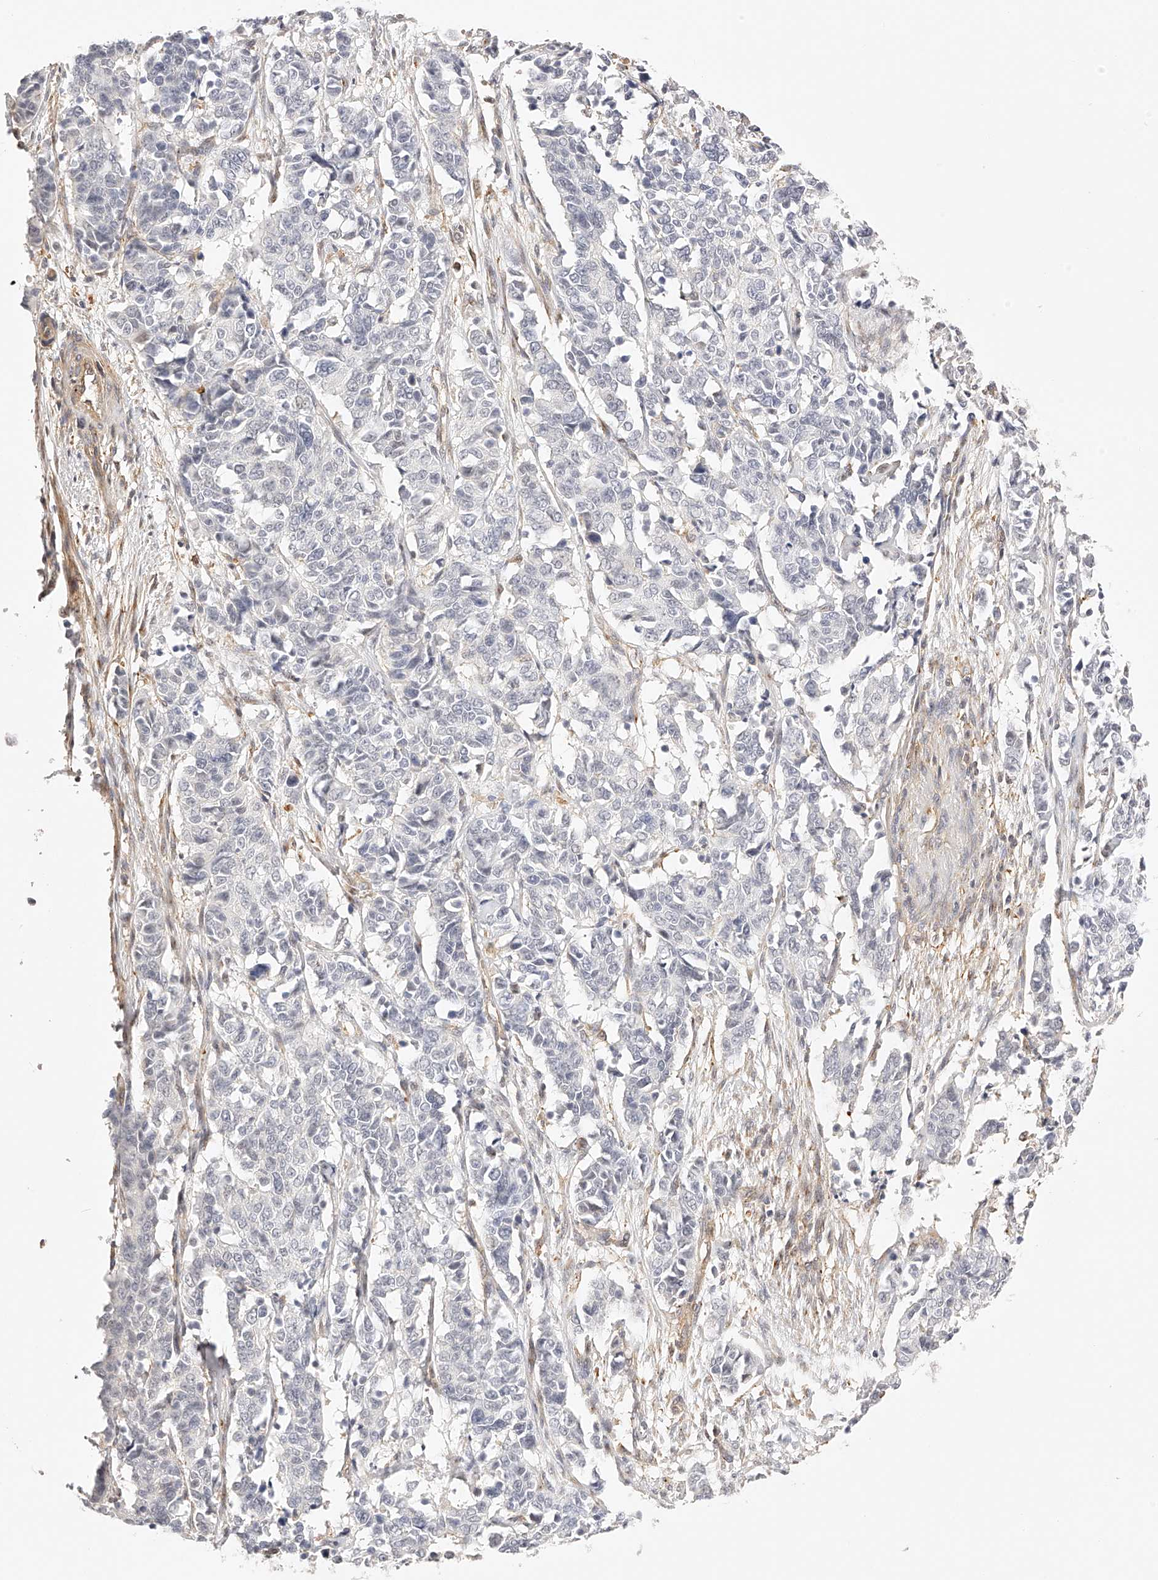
{"staining": {"intensity": "negative", "quantity": "none", "location": "none"}, "tissue": "cervical cancer", "cell_type": "Tumor cells", "image_type": "cancer", "snomed": [{"axis": "morphology", "description": "Normal tissue, NOS"}, {"axis": "morphology", "description": "Squamous cell carcinoma, NOS"}, {"axis": "topography", "description": "Cervix"}], "caption": "There is no significant expression in tumor cells of squamous cell carcinoma (cervical).", "gene": "SYNC", "patient": {"sex": "female", "age": 35}}